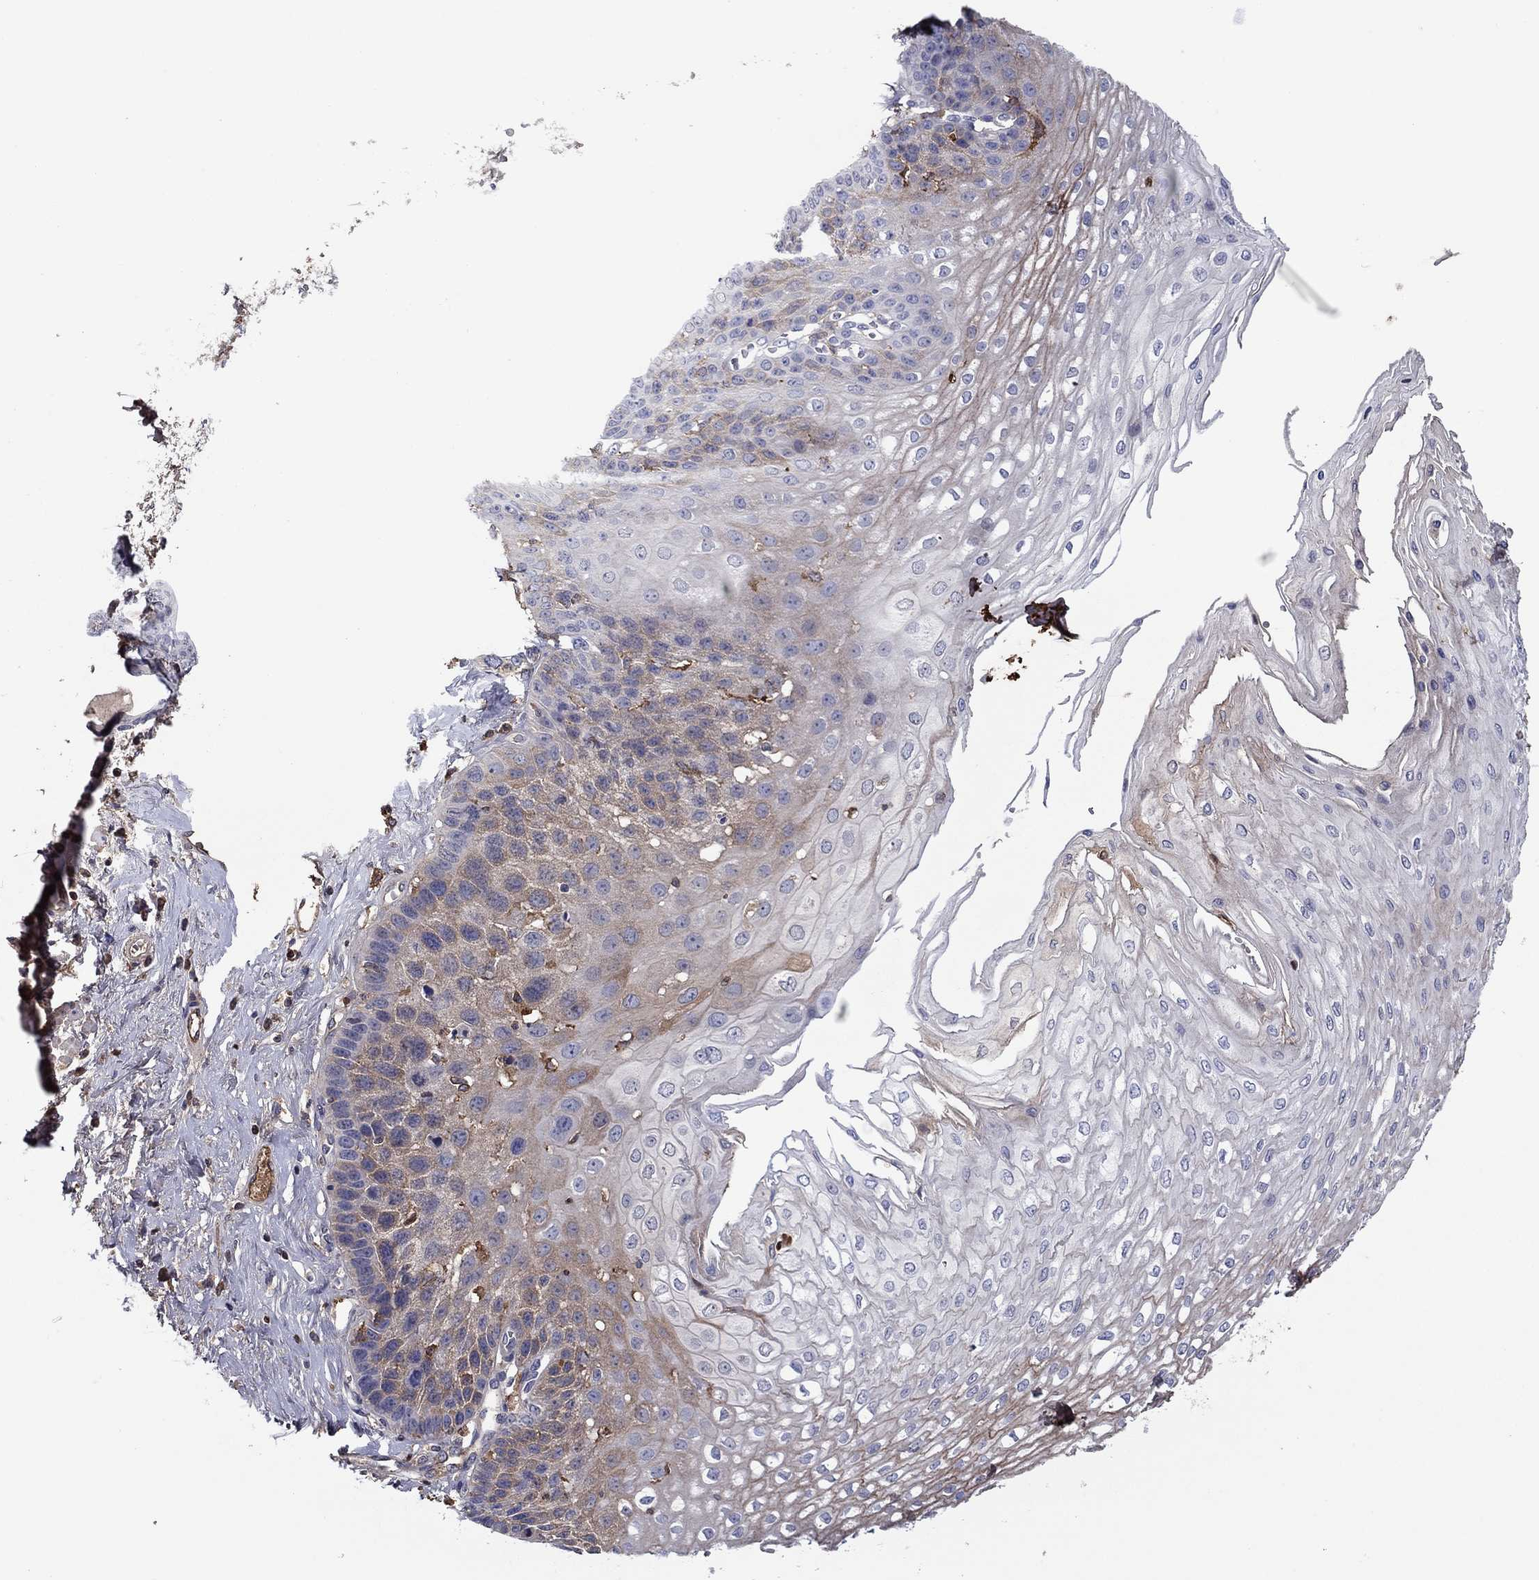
{"staining": {"intensity": "weak", "quantity": "25%-75%", "location": "cytoplasmic/membranous"}, "tissue": "esophagus", "cell_type": "Squamous epithelial cells", "image_type": "normal", "snomed": [{"axis": "morphology", "description": "Normal tissue, NOS"}, {"axis": "topography", "description": "Esophagus"}], "caption": "Immunohistochemical staining of normal human esophagus displays weak cytoplasmic/membranous protein positivity in about 25%-75% of squamous epithelial cells.", "gene": "HPX", "patient": {"sex": "female", "age": 62}}